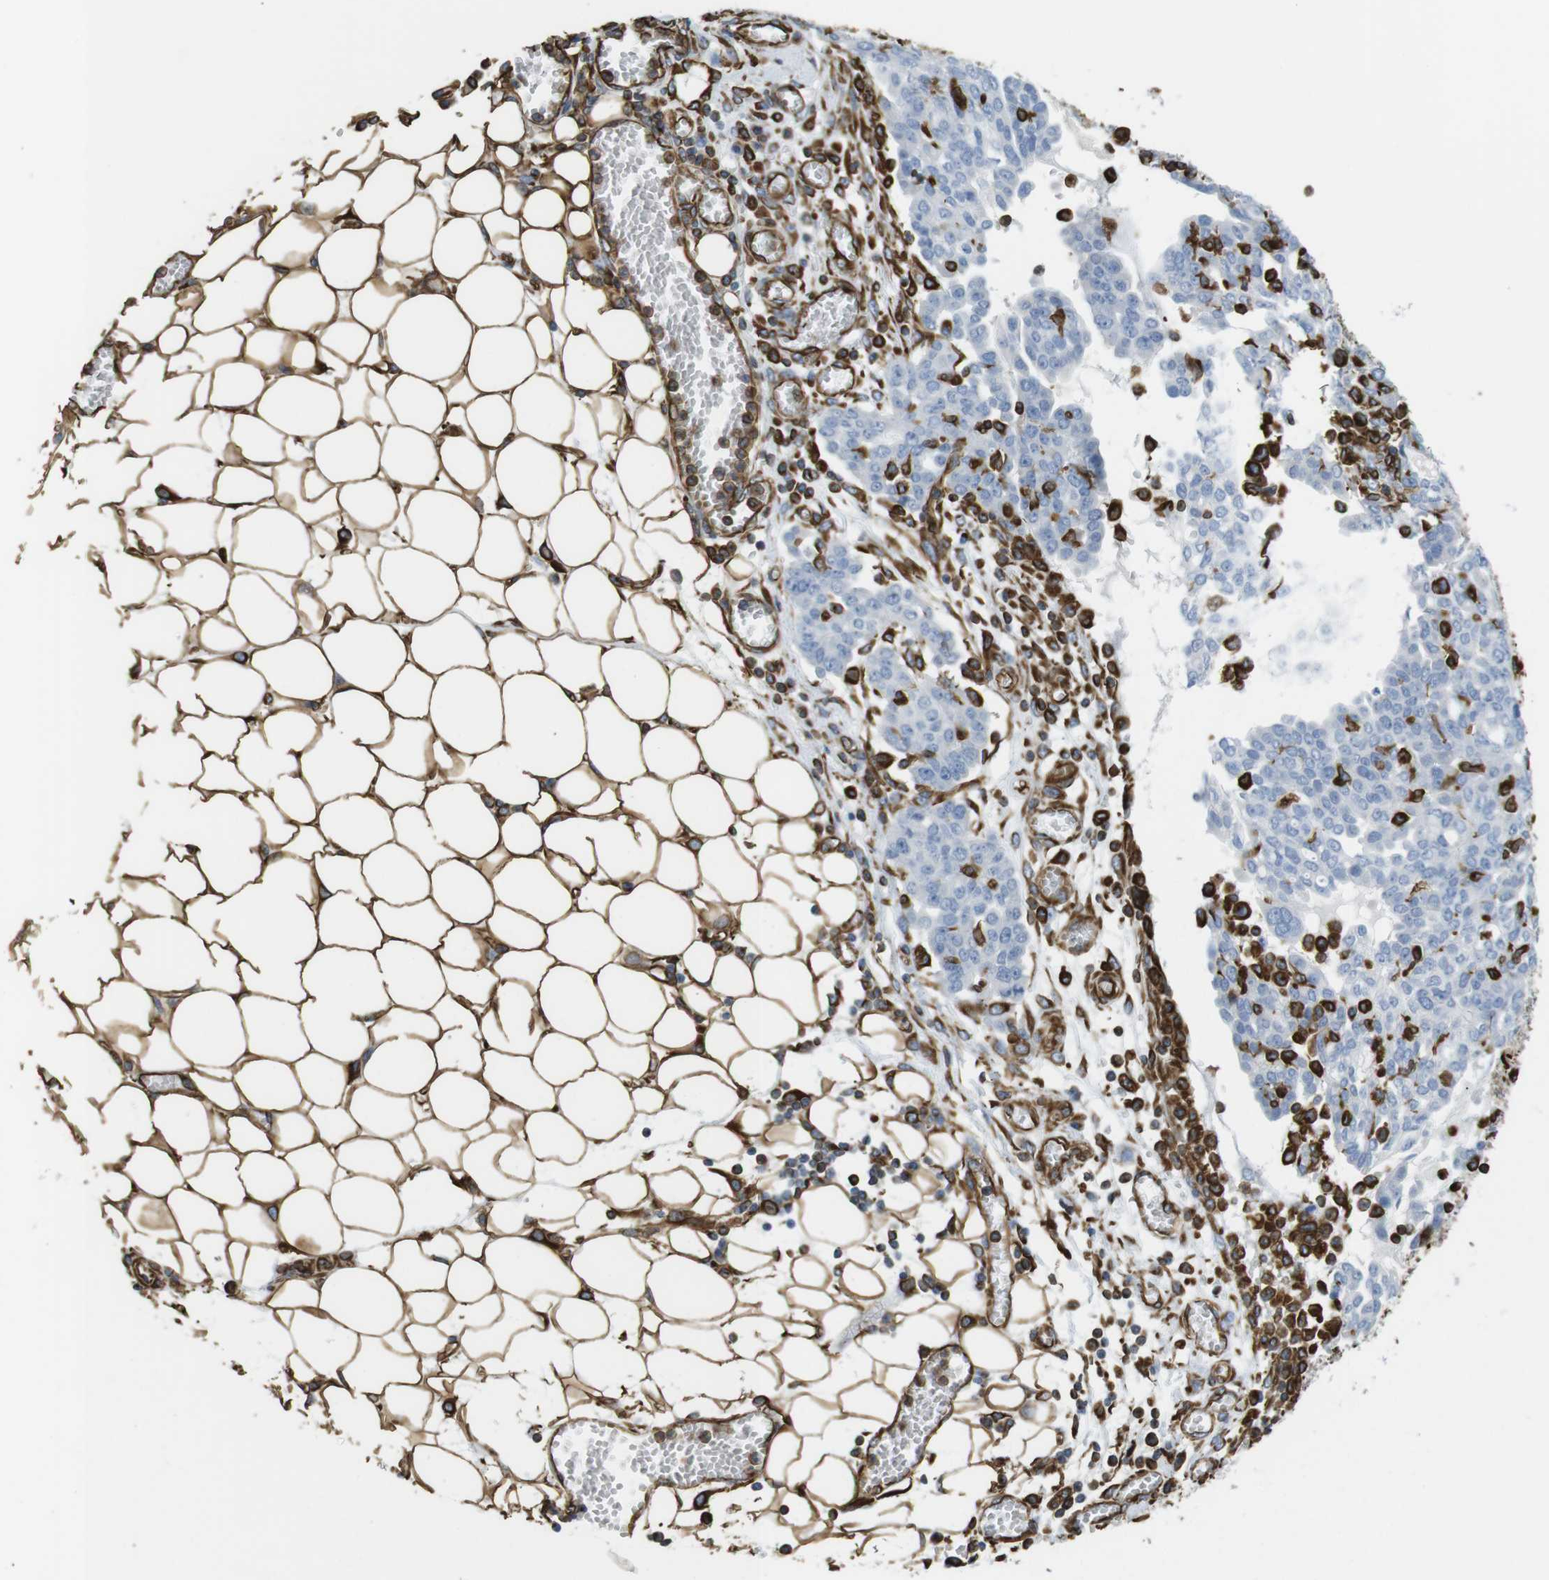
{"staining": {"intensity": "negative", "quantity": "none", "location": "none"}, "tissue": "ovarian cancer", "cell_type": "Tumor cells", "image_type": "cancer", "snomed": [{"axis": "morphology", "description": "Cystadenocarcinoma, serous, NOS"}, {"axis": "topography", "description": "Soft tissue"}, {"axis": "topography", "description": "Ovary"}], "caption": "Tumor cells show no significant protein expression in ovarian cancer.", "gene": "RALGPS1", "patient": {"sex": "female", "age": 57}}